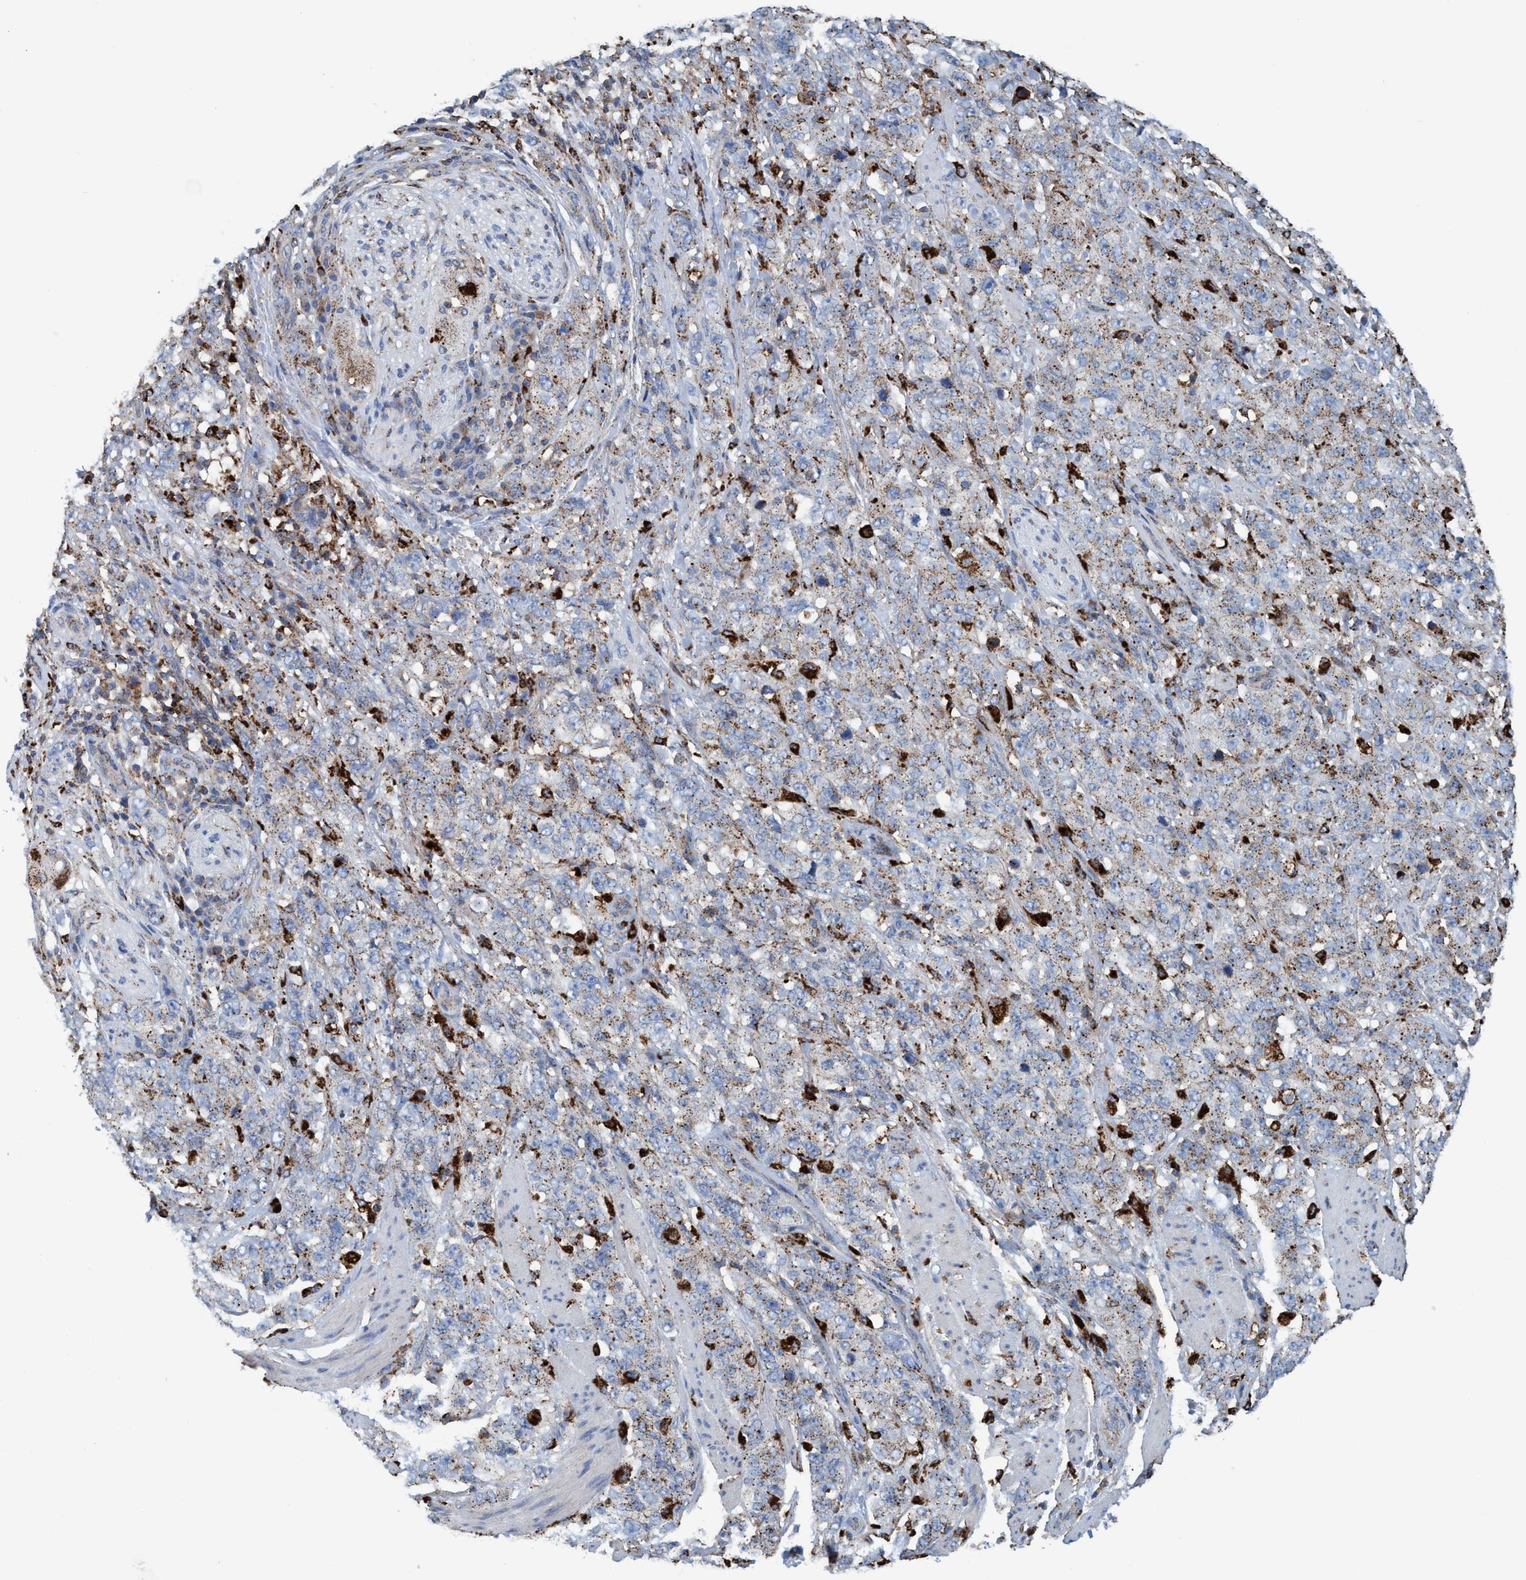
{"staining": {"intensity": "moderate", "quantity": "25%-75%", "location": "cytoplasmic/membranous"}, "tissue": "stomach cancer", "cell_type": "Tumor cells", "image_type": "cancer", "snomed": [{"axis": "morphology", "description": "Adenocarcinoma, NOS"}, {"axis": "topography", "description": "Stomach"}], "caption": "High-magnification brightfield microscopy of stomach cancer (adenocarcinoma) stained with DAB (3,3'-diaminobenzidine) (brown) and counterstained with hematoxylin (blue). tumor cells exhibit moderate cytoplasmic/membranous positivity is seen in approximately25%-75% of cells. Using DAB (3,3'-diaminobenzidine) (brown) and hematoxylin (blue) stains, captured at high magnification using brightfield microscopy.", "gene": "TRIM65", "patient": {"sex": "male", "age": 48}}